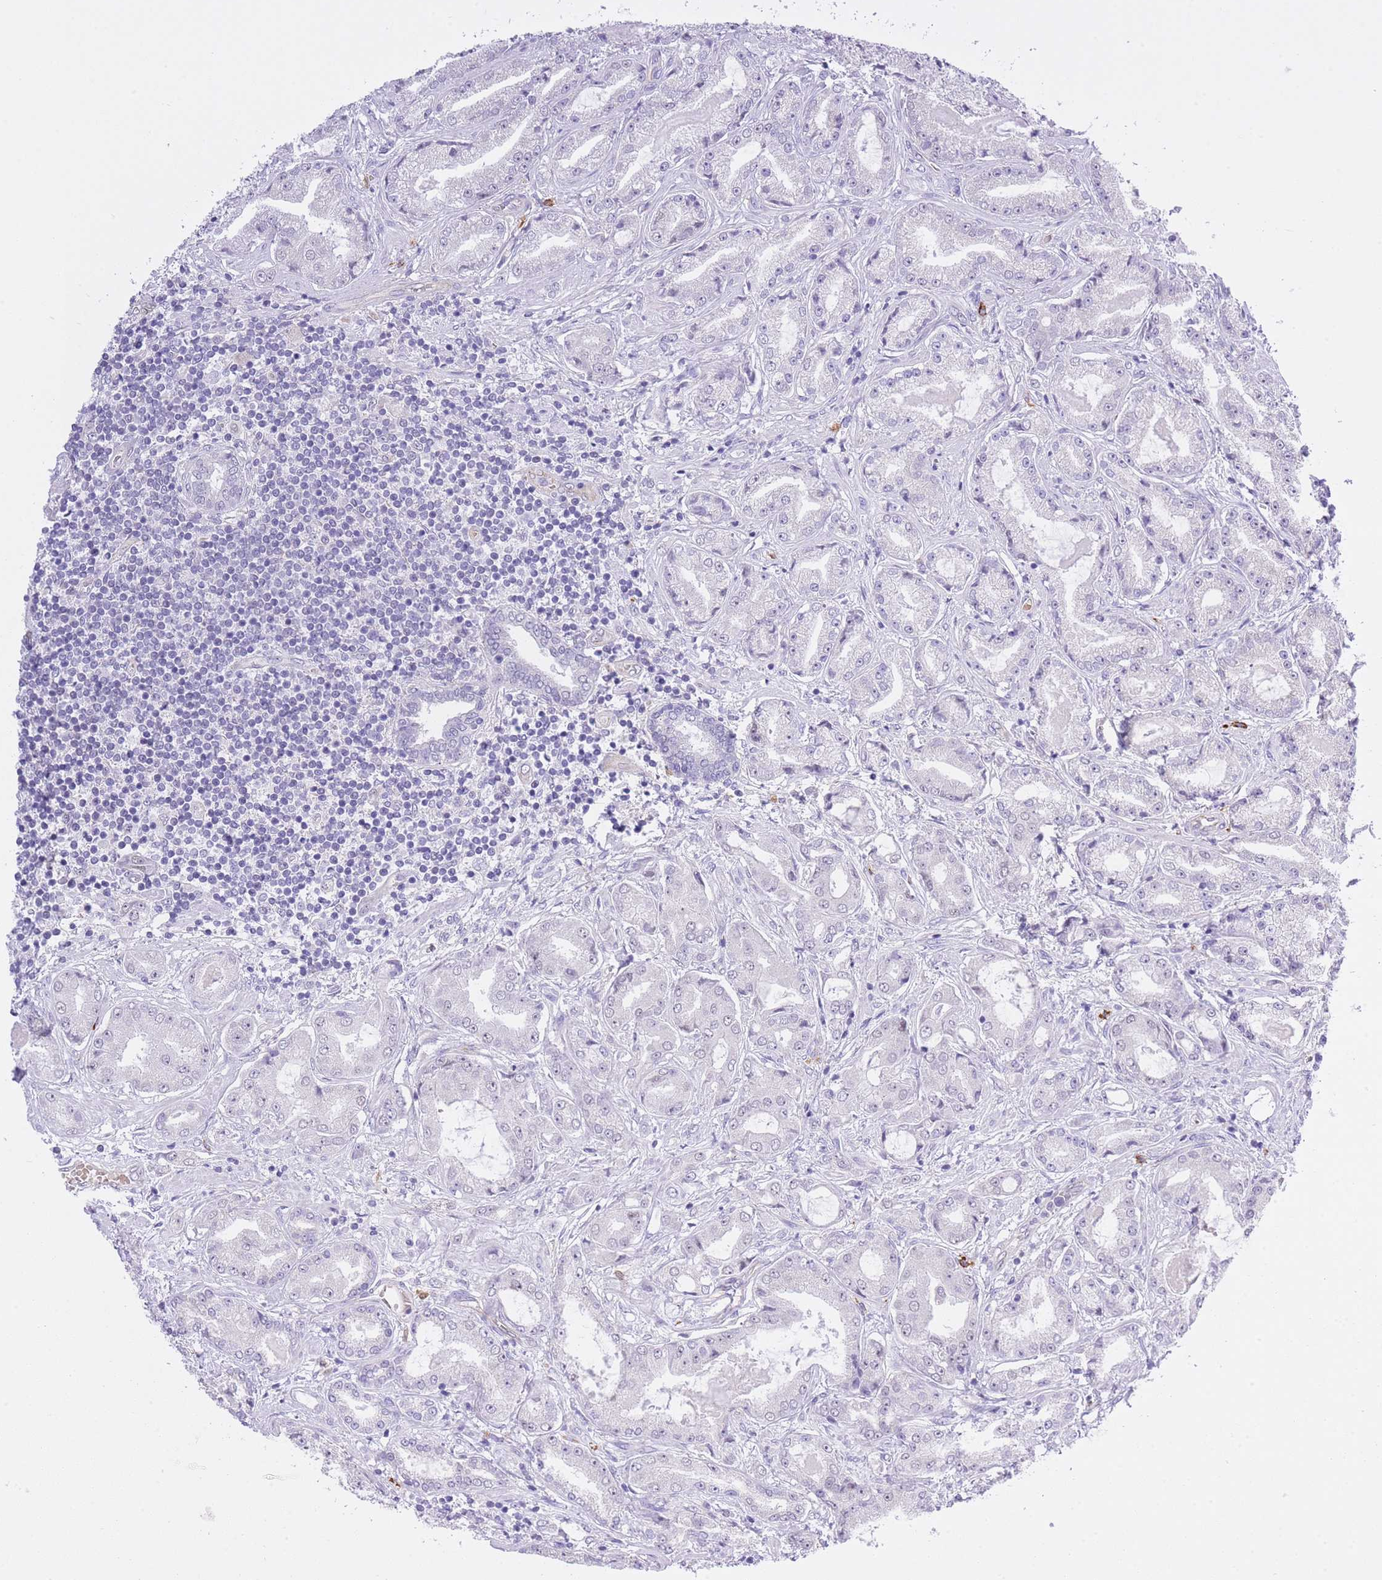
{"staining": {"intensity": "negative", "quantity": "none", "location": "none"}, "tissue": "prostate cancer", "cell_type": "Tumor cells", "image_type": "cancer", "snomed": [{"axis": "morphology", "description": "Adenocarcinoma, High grade"}, {"axis": "topography", "description": "Prostate"}], "caption": "High power microscopy photomicrograph of an immunohistochemistry (IHC) histopathology image of prostate cancer (high-grade adenocarcinoma), revealing no significant expression in tumor cells.", "gene": "MEIOSIN", "patient": {"sex": "male", "age": 68}}